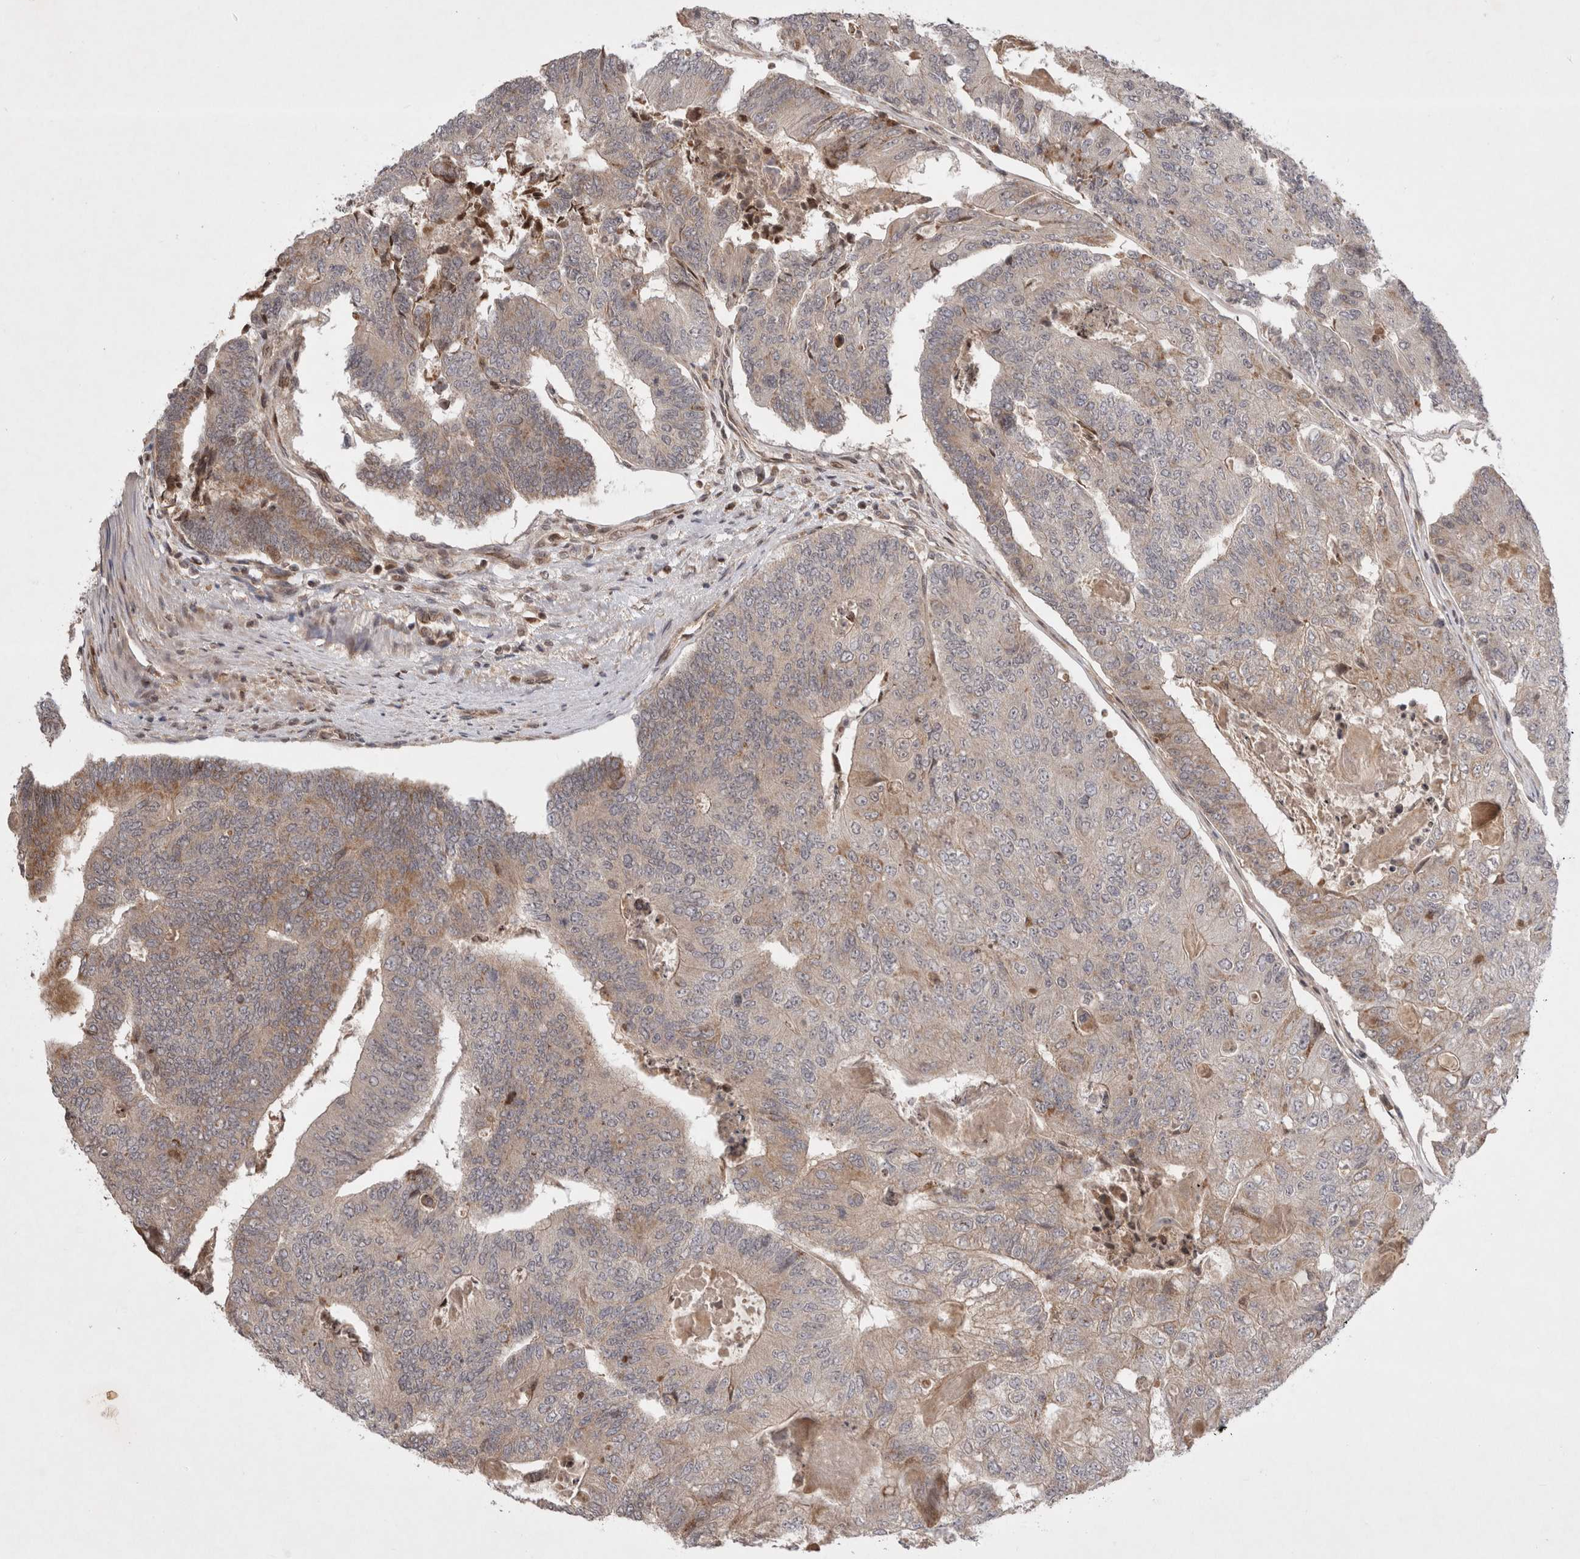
{"staining": {"intensity": "weak", "quantity": "25%-75%", "location": "cytoplasmic/membranous"}, "tissue": "colorectal cancer", "cell_type": "Tumor cells", "image_type": "cancer", "snomed": [{"axis": "morphology", "description": "Adenocarcinoma, NOS"}, {"axis": "topography", "description": "Colon"}], "caption": "IHC photomicrograph of neoplastic tissue: human adenocarcinoma (colorectal) stained using immunohistochemistry displays low levels of weak protein expression localized specifically in the cytoplasmic/membranous of tumor cells, appearing as a cytoplasmic/membranous brown color.", "gene": "EIF2AK1", "patient": {"sex": "female", "age": 67}}